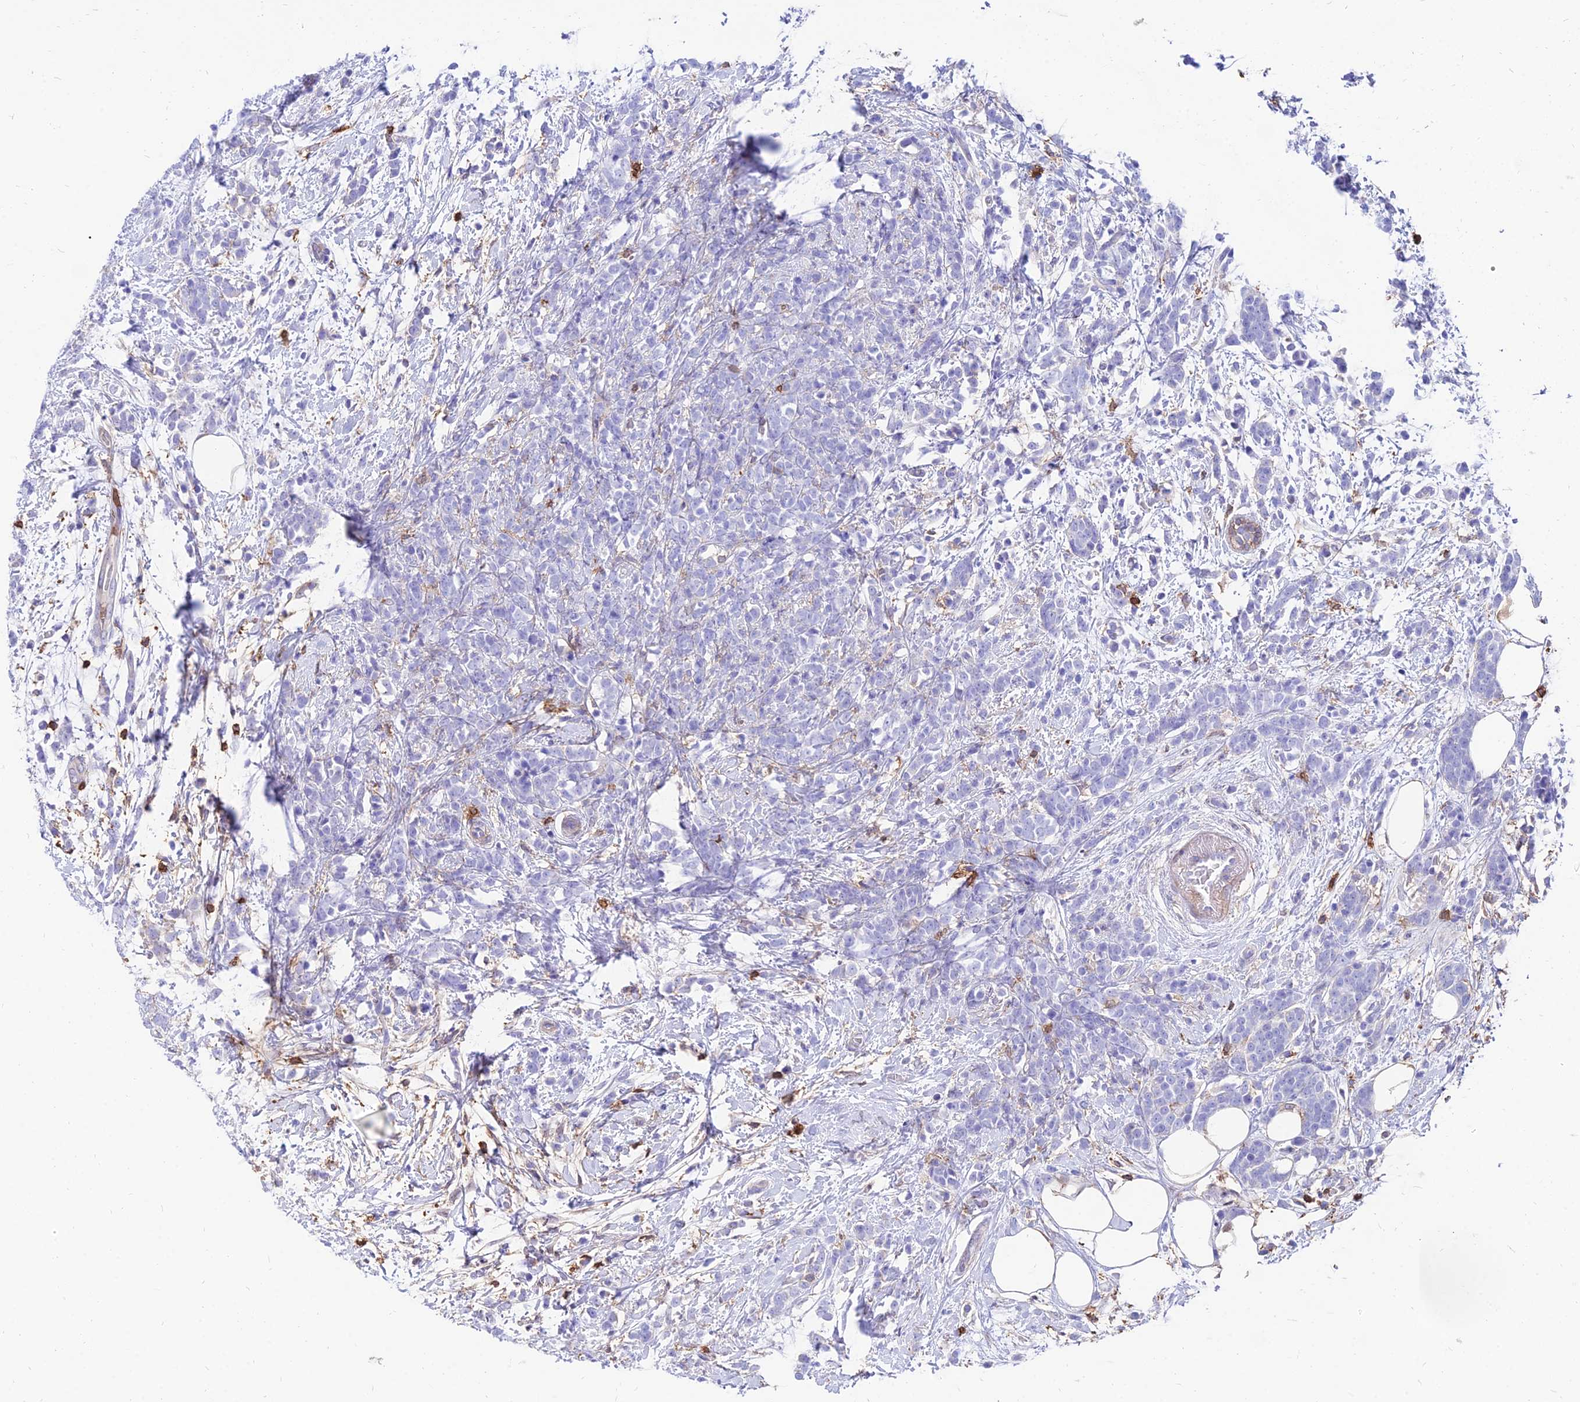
{"staining": {"intensity": "negative", "quantity": "none", "location": "none"}, "tissue": "breast cancer", "cell_type": "Tumor cells", "image_type": "cancer", "snomed": [{"axis": "morphology", "description": "Lobular carcinoma"}, {"axis": "topography", "description": "Breast"}], "caption": "The image shows no staining of tumor cells in breast lobular carcinoma. (DAB immunohistochemistry, high magnification).", "gene": "SREK1IP1", "patient": {"sex": "female", "age": 58}}